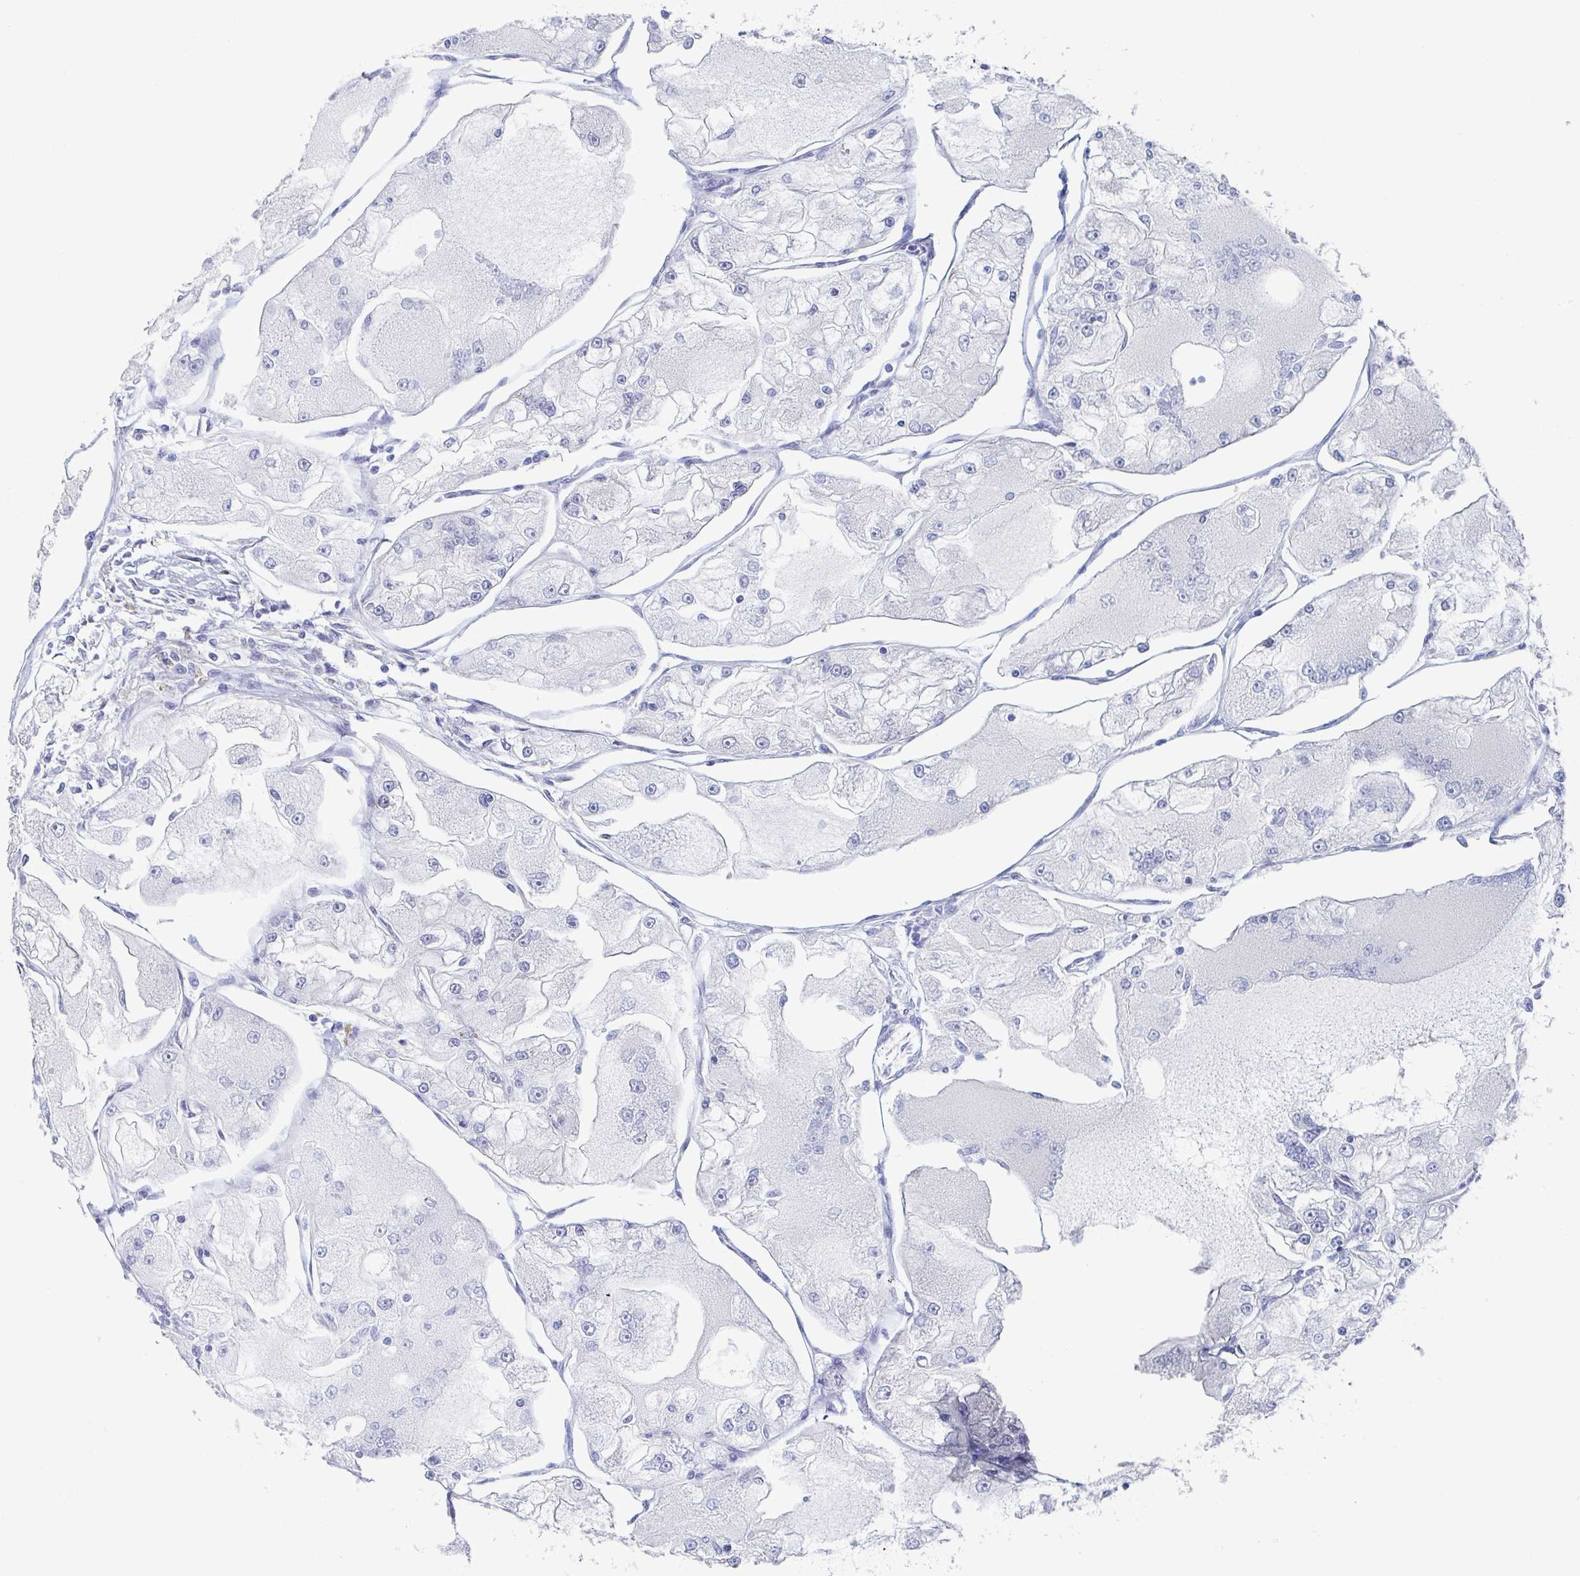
{"staining": {"intensity": "negative", "quantity": "none", "location": "none"}, "tissue": "renal cancer", "cell_type": "Tumor cells", "image_type": "cancer", "snomed": [{"axis": "morphology", "description": "Adenocarcinoma, NOS"}, {"axis": "topography", "description": "Kidney"}], "caption": "The IHC histopathology image has no significant staining in tumor cells of renal adenocarcinoma tissue.", "gene": "NT5C3B", "patient": {"sex": "female", "age": 72}}